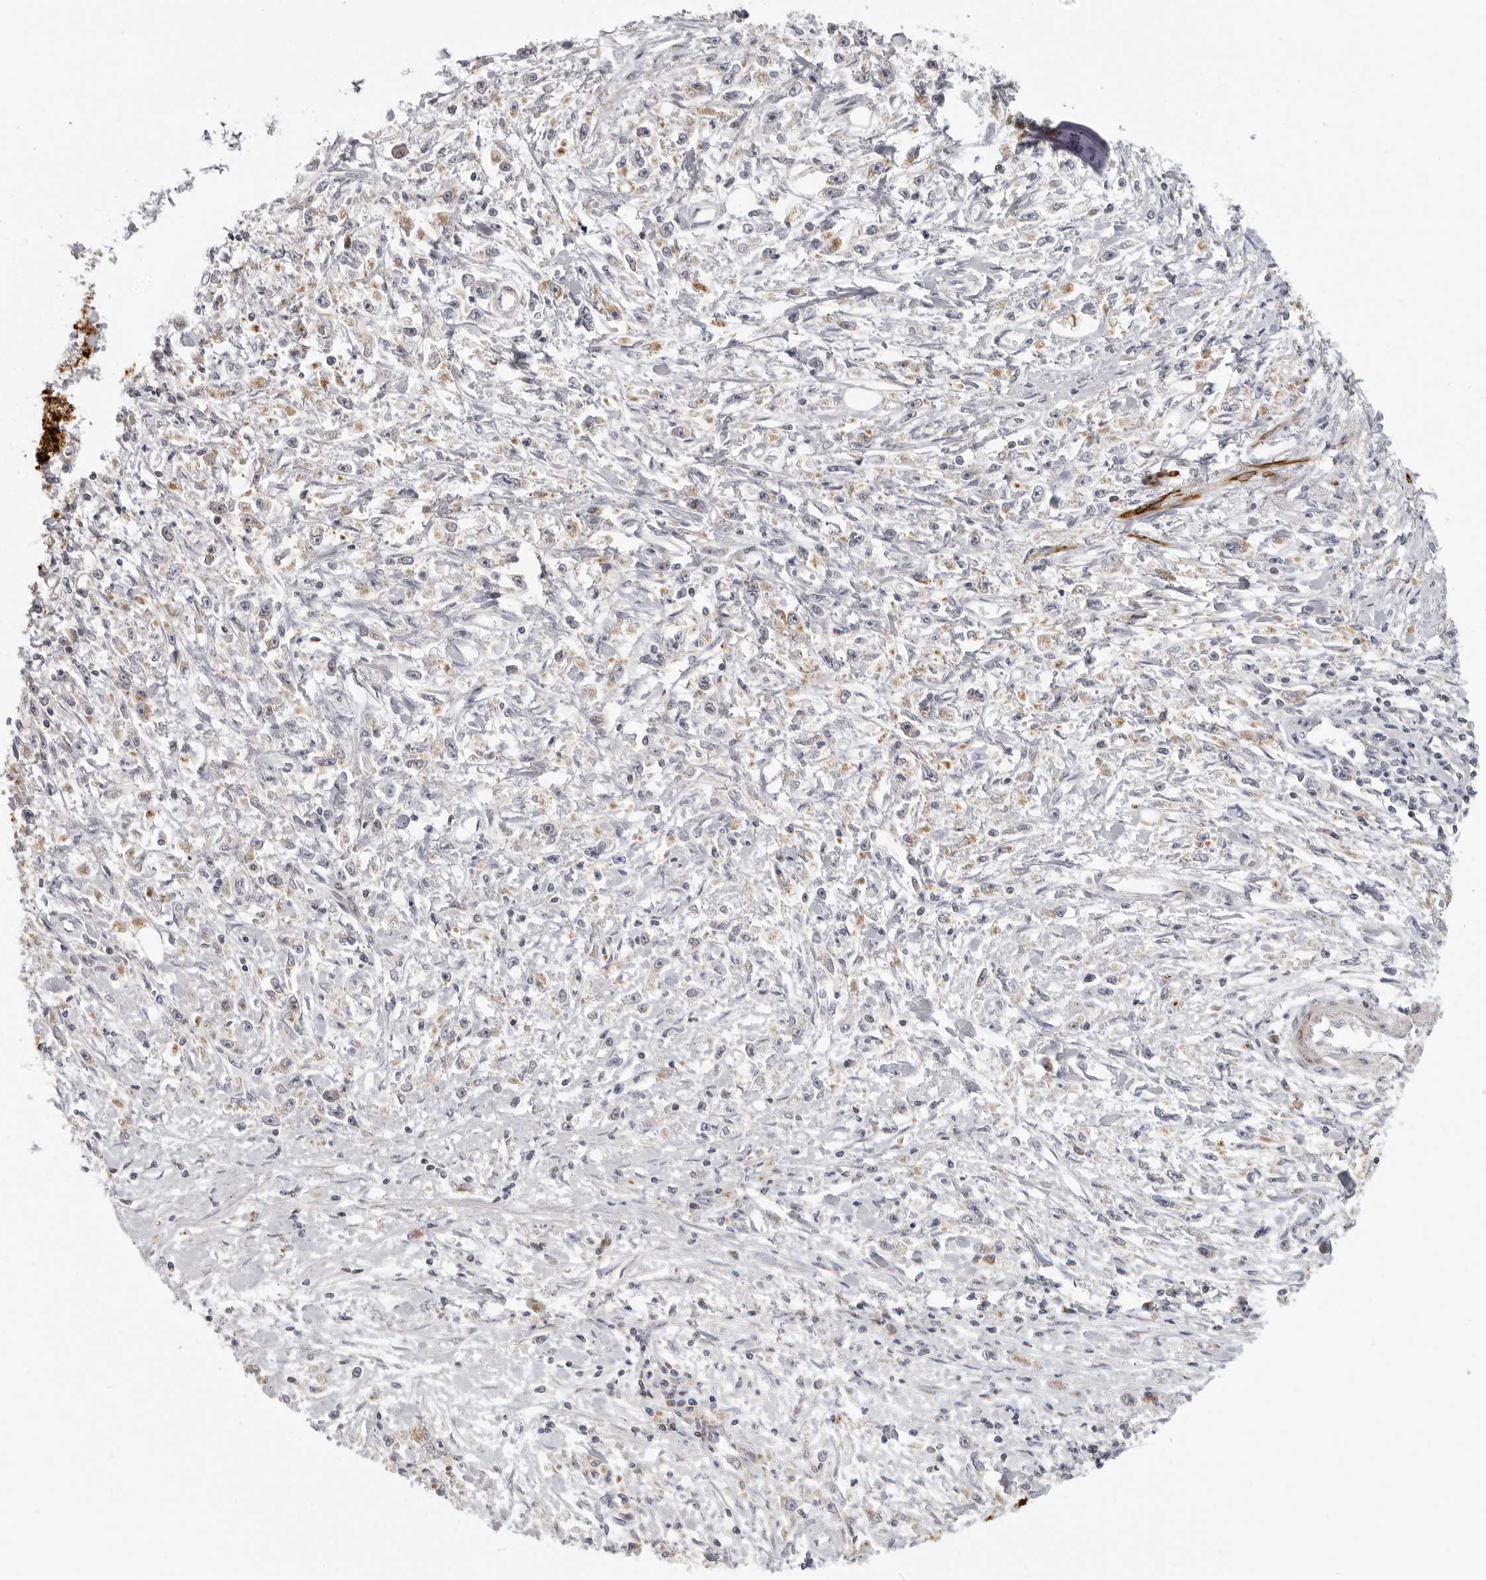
{"staining": {"intensity": "negative", "quantity": "none", "location": "none"}, "tissue": "stomach cancer", "cell_type": "Tumor cells", "image_type": "cancer", "snomed": [{"axis": "morphology", "description": "Adenocarcinoma, NOS"}, {"axis": "topography", "description": "Stomach"}], "caption": "Tumor cells show no significant protein positivity in stomach adenocarcinoma. Brightfield microscopy of immunohistochemistry stained with DAB (3,3'-diaminobenzidine) (brown) and hematoxylin (blue), captured at high magnification.", "gene": "MAP7D1", "patient": {"sex": "female", "age": 59}}